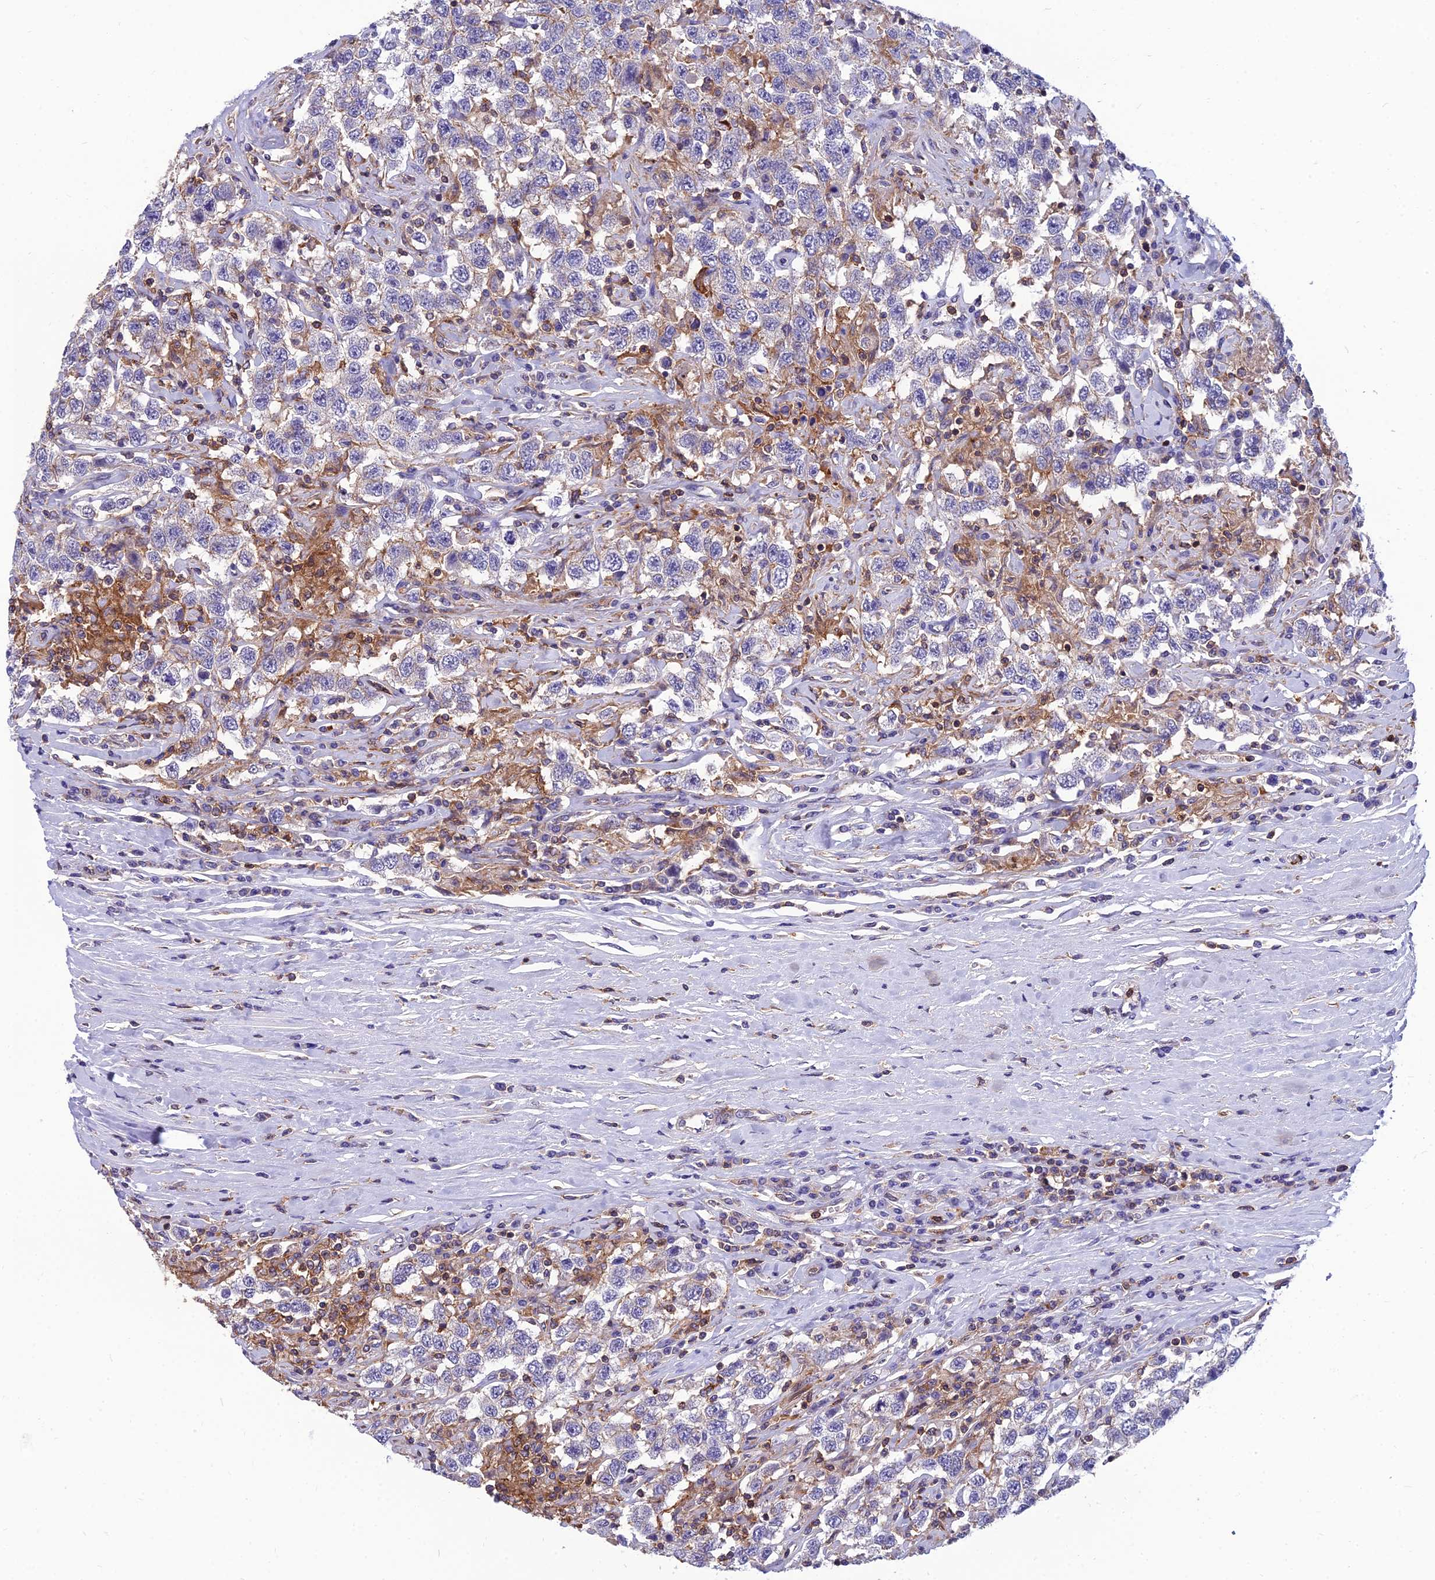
{"staining": {"intensity": "negative", "quantity": "none", "location": "none"}, "tissue": "testis cancer", "cell_type": "Tumor cells", "image_type": "cancer", "snomed": [{"axis": "morphology", "description": "Seminoma, NOS"}, {"axis": "topography", "description": "Testis"}], "caption": "A high-resolution histopathology image shows immunohistochemistry staining of testis cancer, which exhibits no significant positivity in tumor cells. The staining was performed using DAB (3,3'-diaminobenzidine) to visualize the protein expression in brown, while the nuclei were stained in blue with hematoxylin (Magnification: 20x).", "gene": "PPP1R18", "patient": {"sex": "male", "age": 41}}